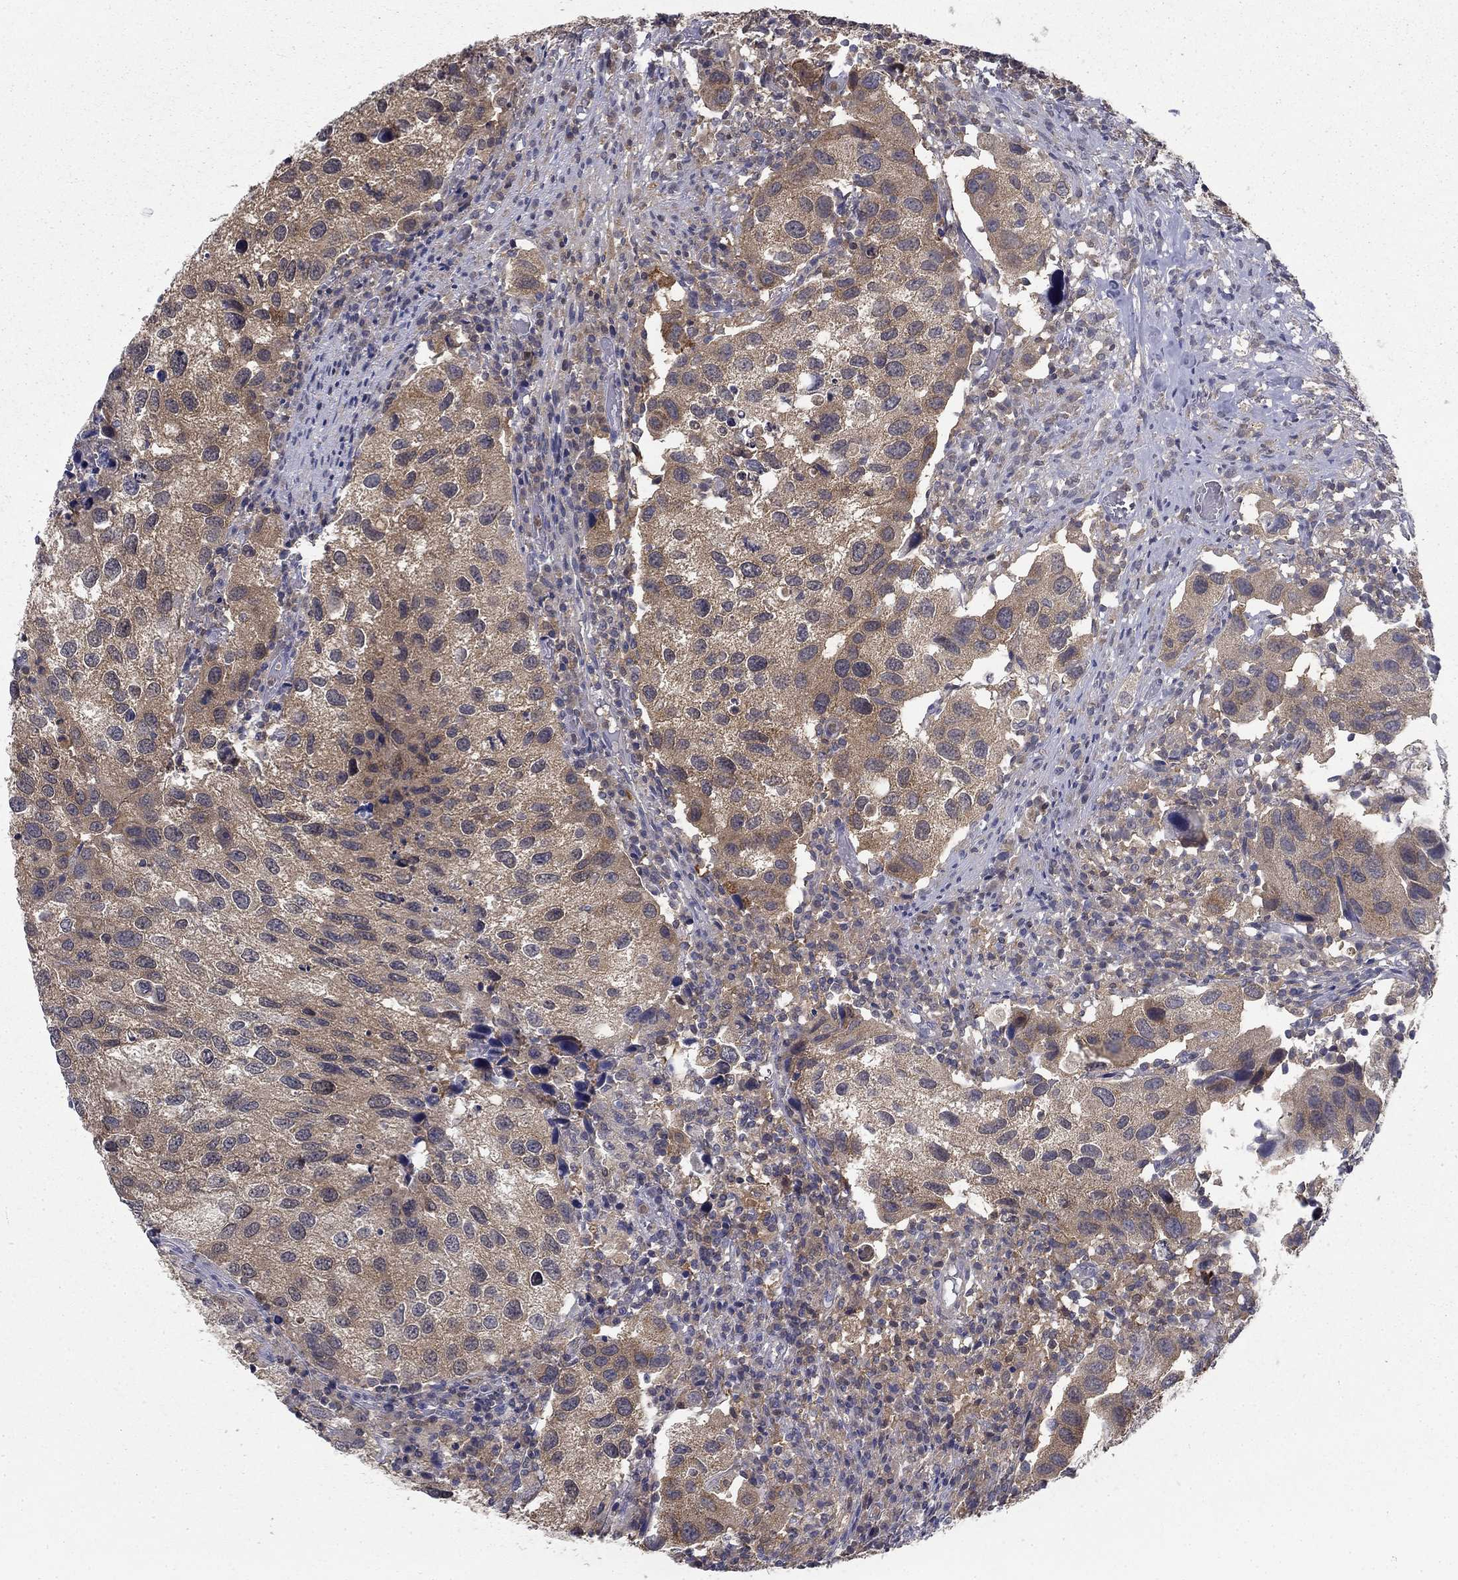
{"staining": {"intensity": "weak", "quantity": ">75%", "location": "cytoplasmic/membranous"}, "tissue": "urothelial cancer", "cell_type": "Tumor cells", "image_type": "cancer", "snomed": [{"axis": "morphology", "description": "Urothelial carcinoma, High grade"}, {"axis": "topography", "description": "Urinary bladder"}], "caption": "Immunohistochemistry (DAB (3,3'-diaminobenzidine)) staining of human high-grade urothelial carcinoma displays weak cytoplasmic/membranous protein expression in approximately >75% of tumor cells.", "gene": "NIT2", "patient": {"sex": "male", "age": 79}}